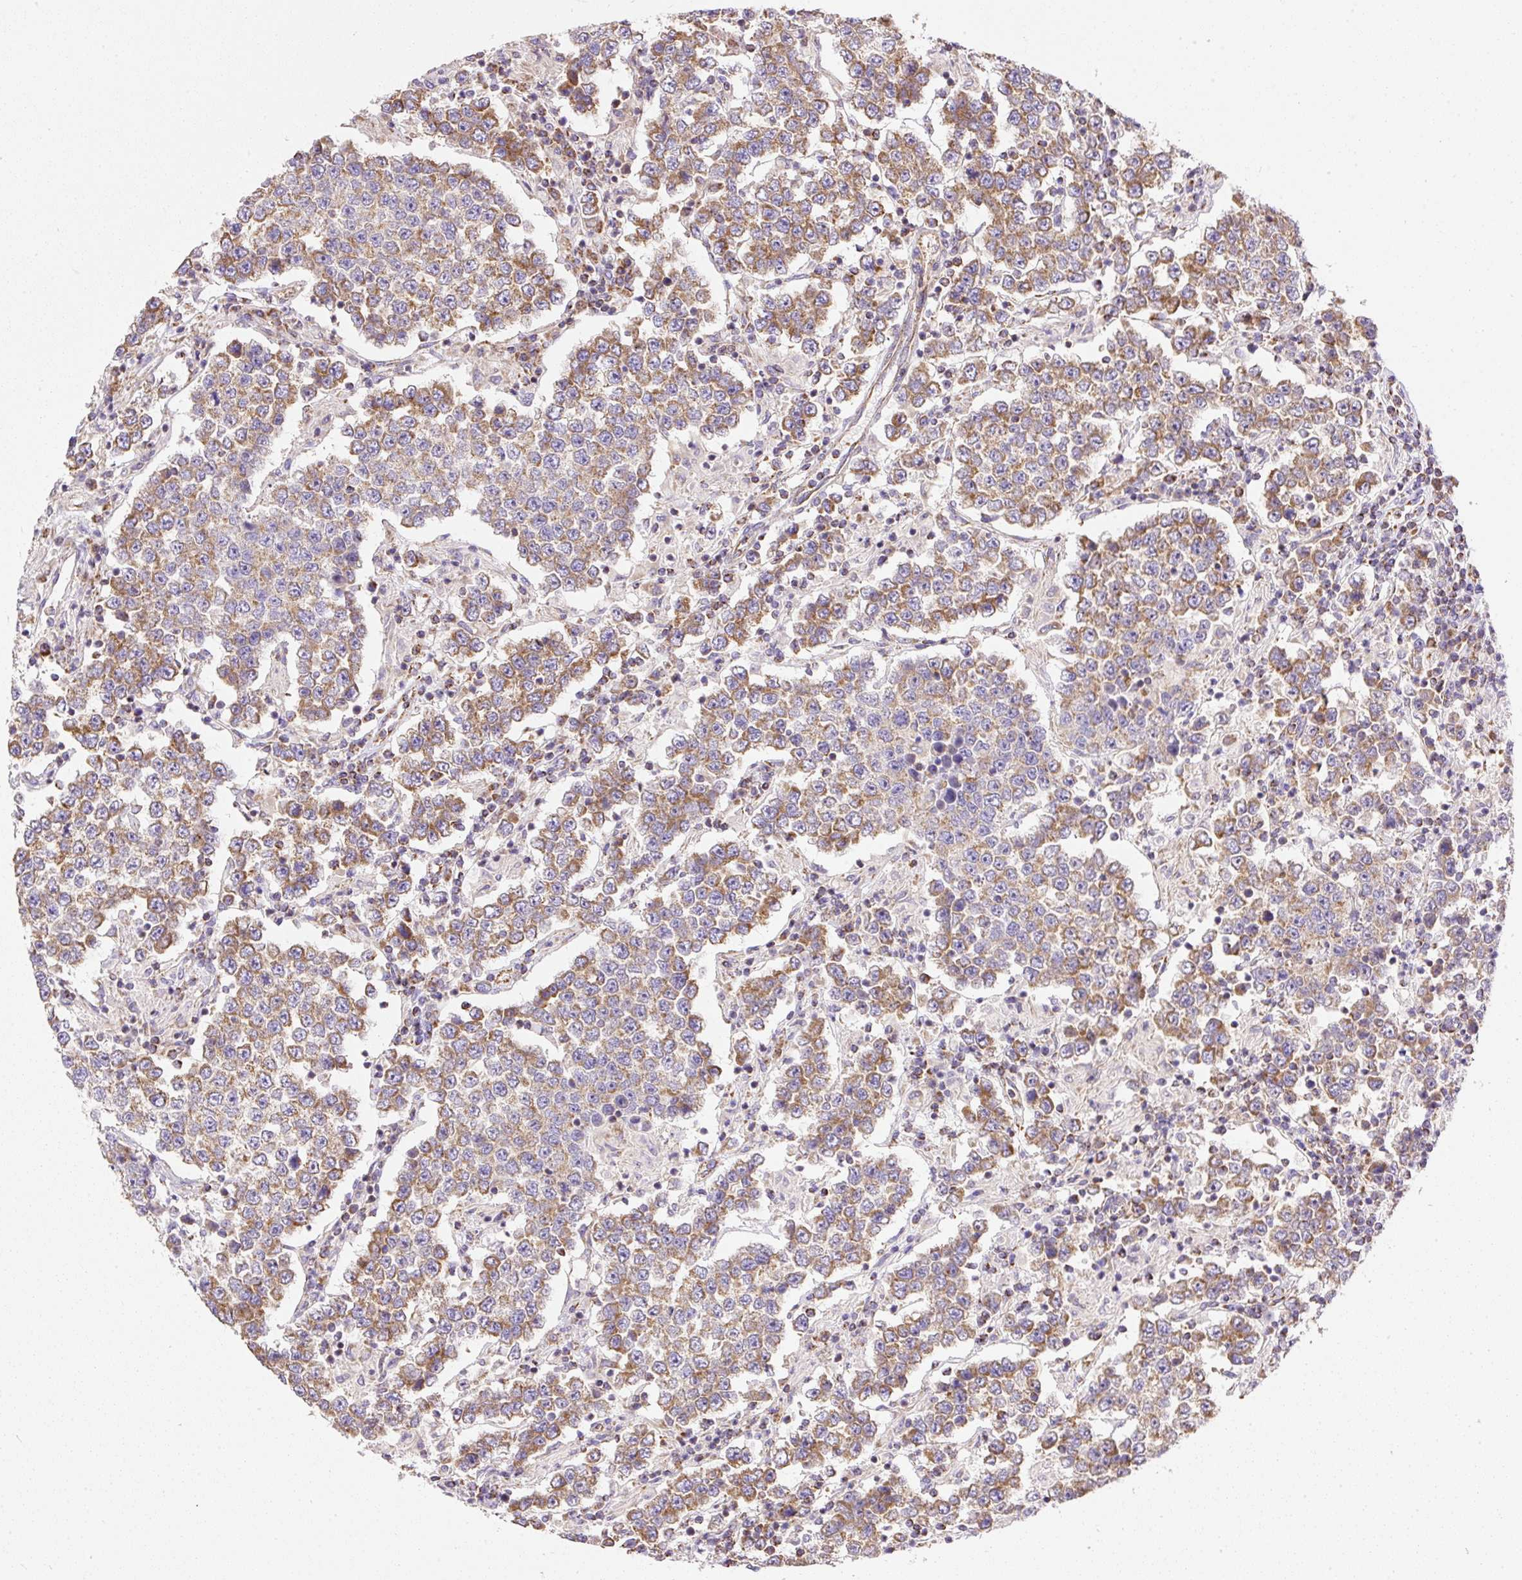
{"staining": {"intensity": "moderate", "quantity": ">75%", "location": "cytoplasmic/membranous"}, "tissue": "testis cancer", "cell_type": "Tumor cells", "image_type": "cancer", "snomed": [{"axis": "morphology", "description": "Normal tissue, NOS"}, {"axis": "morphology", "description": "Urothelial carcinoma, High grade"}, {"axis": "morphology", "description": "Seminoma, NOS"}, {"axis": "morphology", "description": "Carcinoma, Embryonal, NOS"}, {"axis": "topography", "description": "Urinary bladder"}, {"axis": "topography", "description": "Testis"}], "caption": "Protein expression analysis of human embryonal carcinoma (testis) reveals moderate cytoplasmic/membranous staining in about >75% of tumor cells. Nuclei are stained in blue.", "gene": "NDUFAF2", "patient": {"sex": "male", "age": 41}}